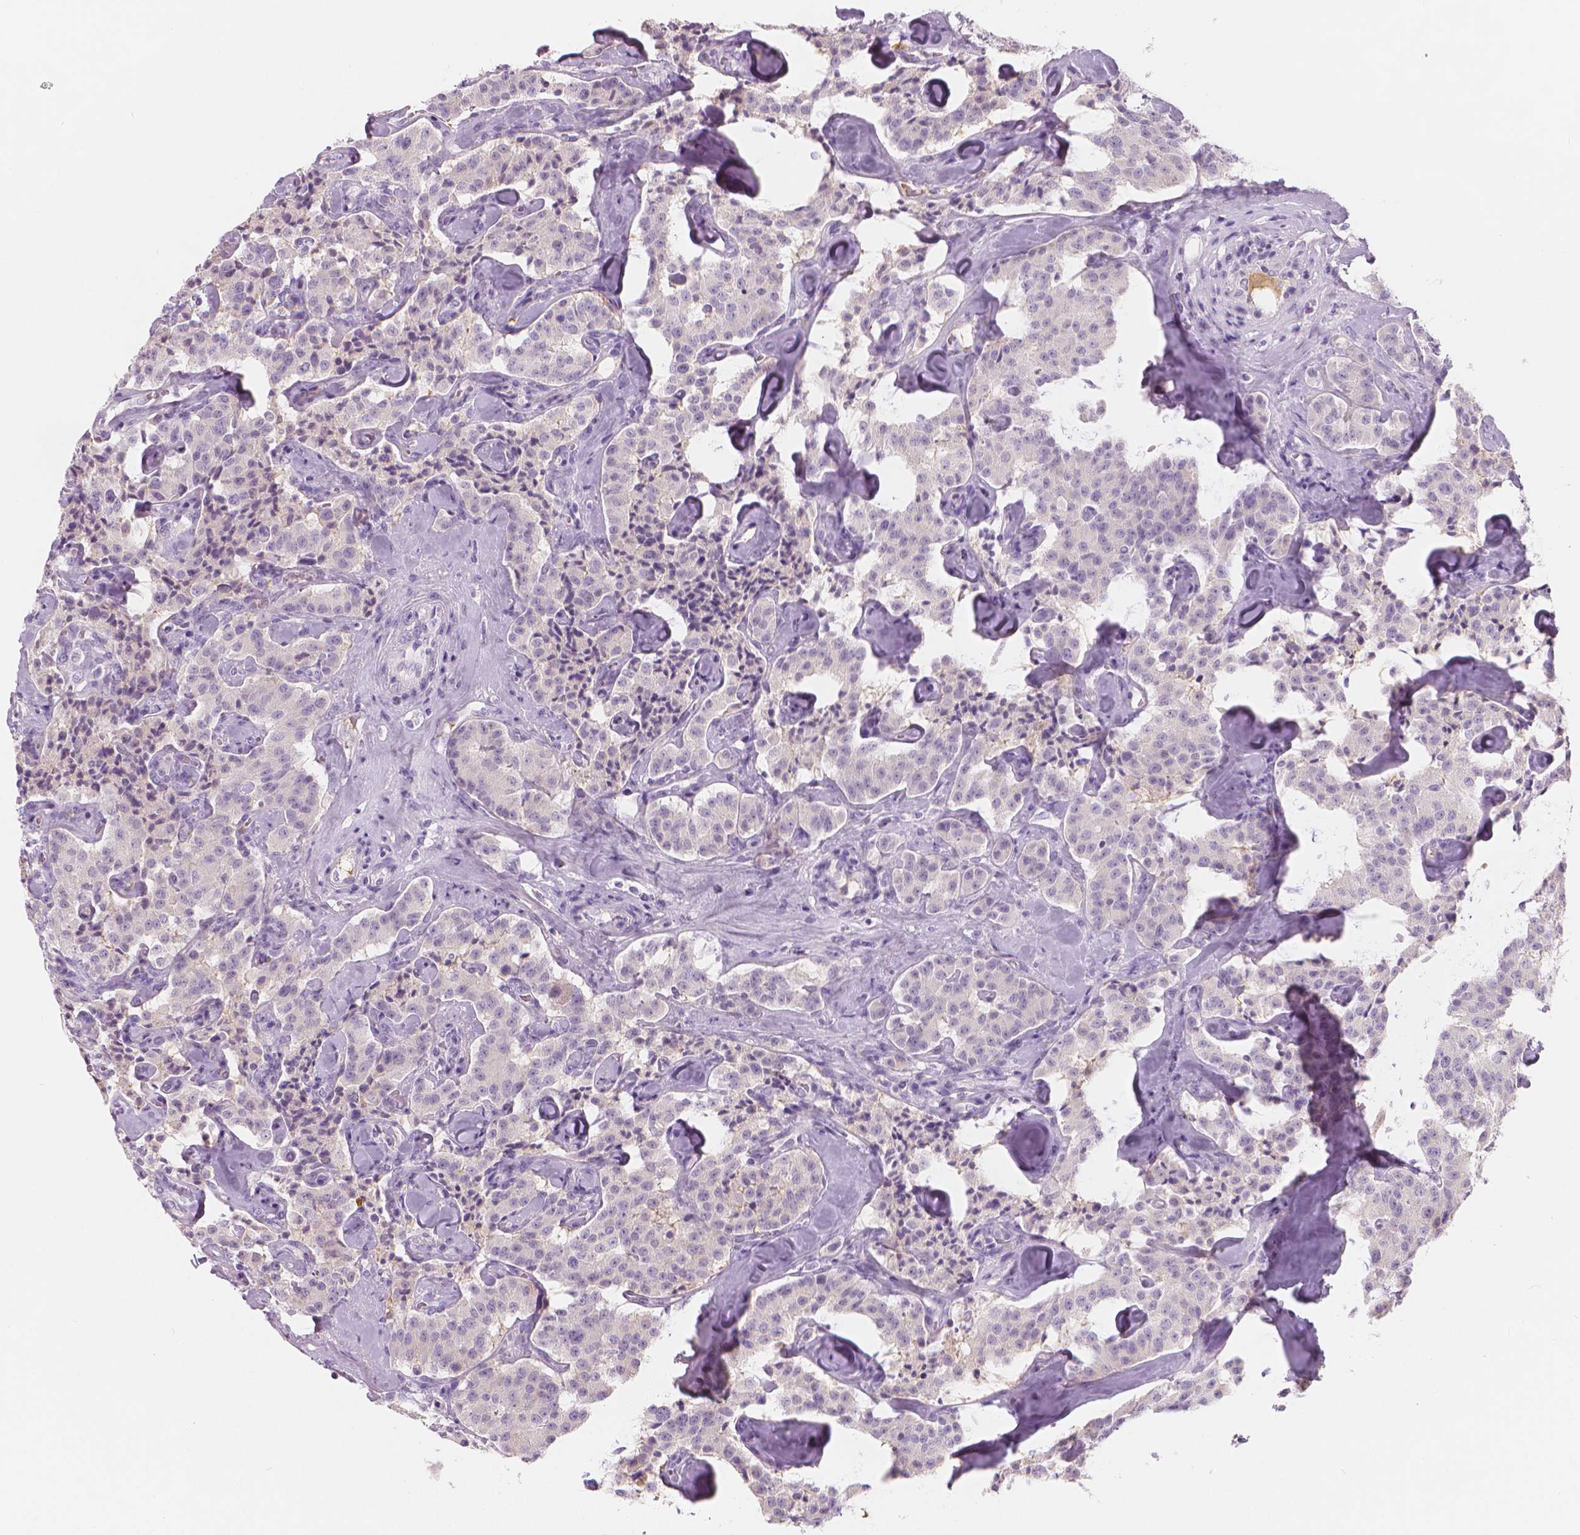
{"staining": {"intensity": "negative", "quantity": "none", "location": "none"}, "tissue": "carcinoid", "cell_type": "Tumor cells", "image_type": "cancer", "snomed": [{"axis": "morphology", "description": "Carcinoid, malignant, NOS"}, {"axis": "topography", "description": "Pancreas"}], "caption": "The histopathology image displays no significant expression in tumor cells of carcinoid.", "gene": "APOA4", "patient": {"sex": "male", "age": 41}}